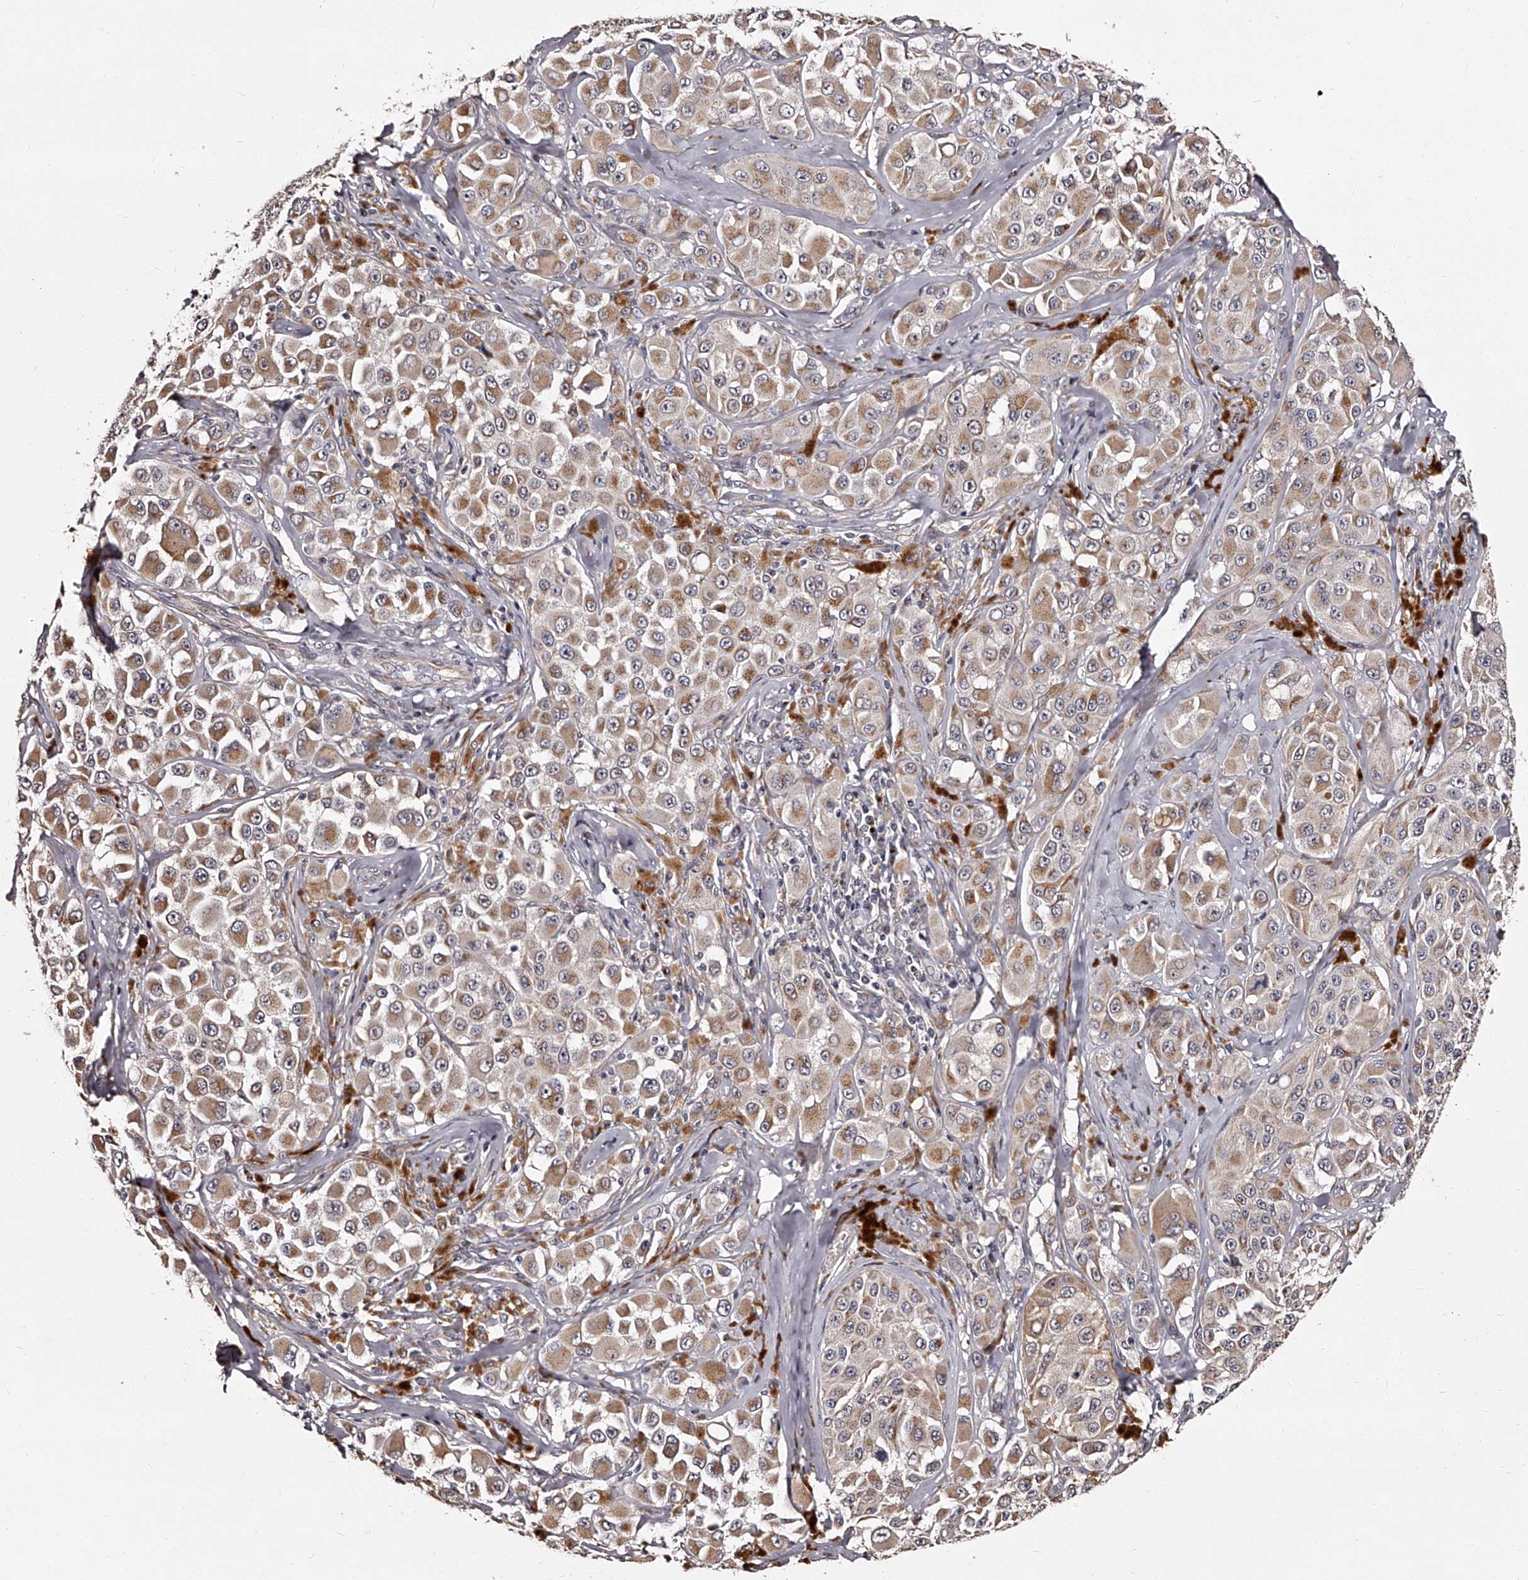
{"staining": {"intensity": "negative", "quantity": "none", "location": "none"}, "tissue": "melanoma", "cell_type": "Tumor cells", "image_type": "cancer", "snomed": [{"axis": "morphology", "description": "Malignant melanoma, NOS"}, {"axis": "topography", "description": "Skin"}], "caption": "Tumor cells are negative for protein expression in human melanoma.", "gene": "RSC1A1", "patient": {"sex": "male", "age": 84}}